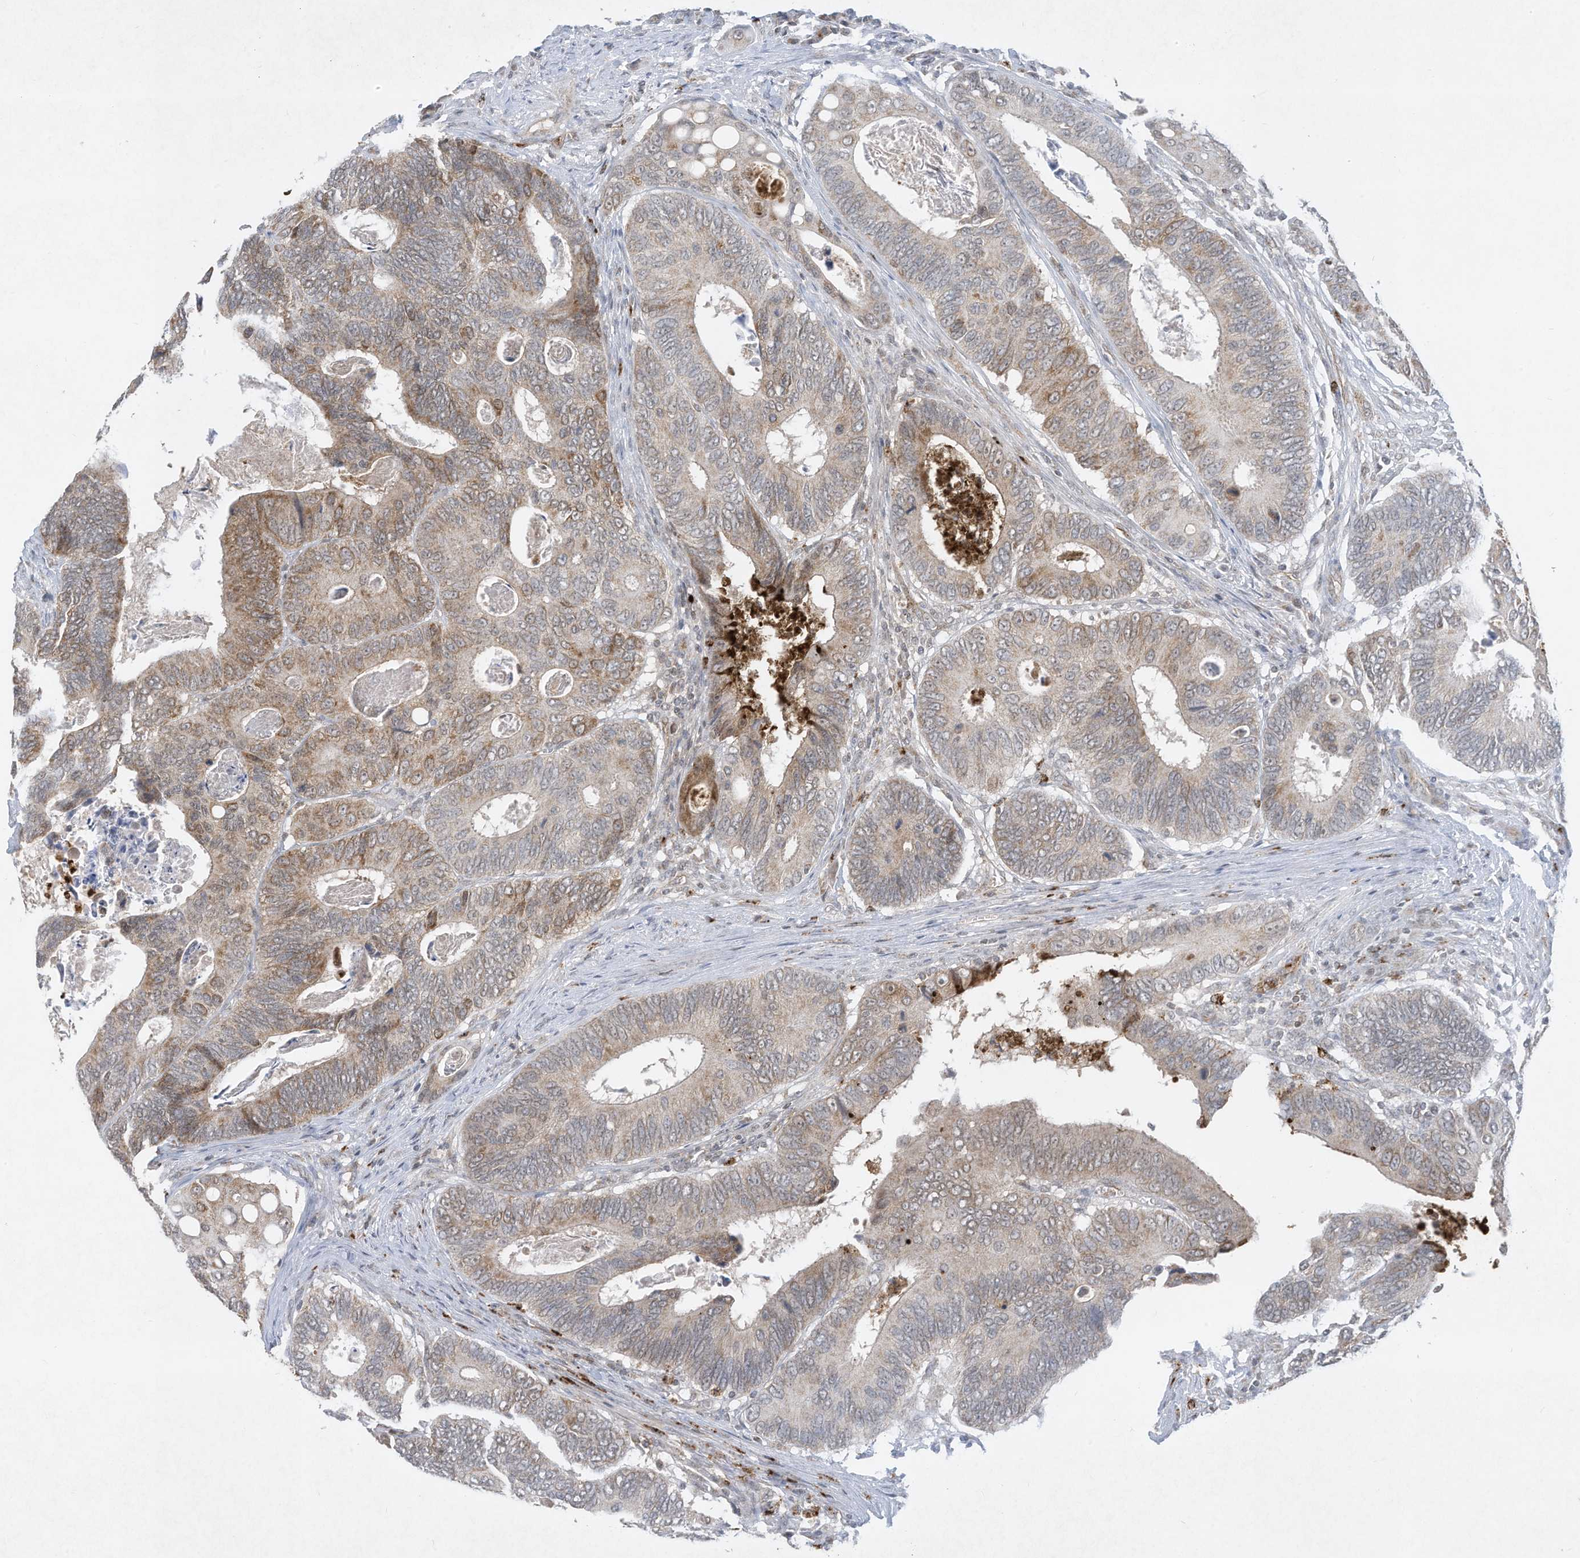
{"staining": {"intensity": "moderate", "quantity": "<25%", "location": "cytoplasmic/membranous"}, "tissue": "colorectal cancer", "cell_type": "Tumor cells", "image_type": "cancer", "snomed": [{"axis": "morphology", "description": "Inflammation, NOS"}, {"axis": "morphology", "description": "Adenocarcinoma, NOS"}, {"axis": "topography", "description": "Colon"}], "caption": "Adenocarcinoma (colorectal) stained with a protein marker displays moderate staining in tumor cells.", "gene": "CHRNA4", "patient": {"sex": "male", "age": 72}}